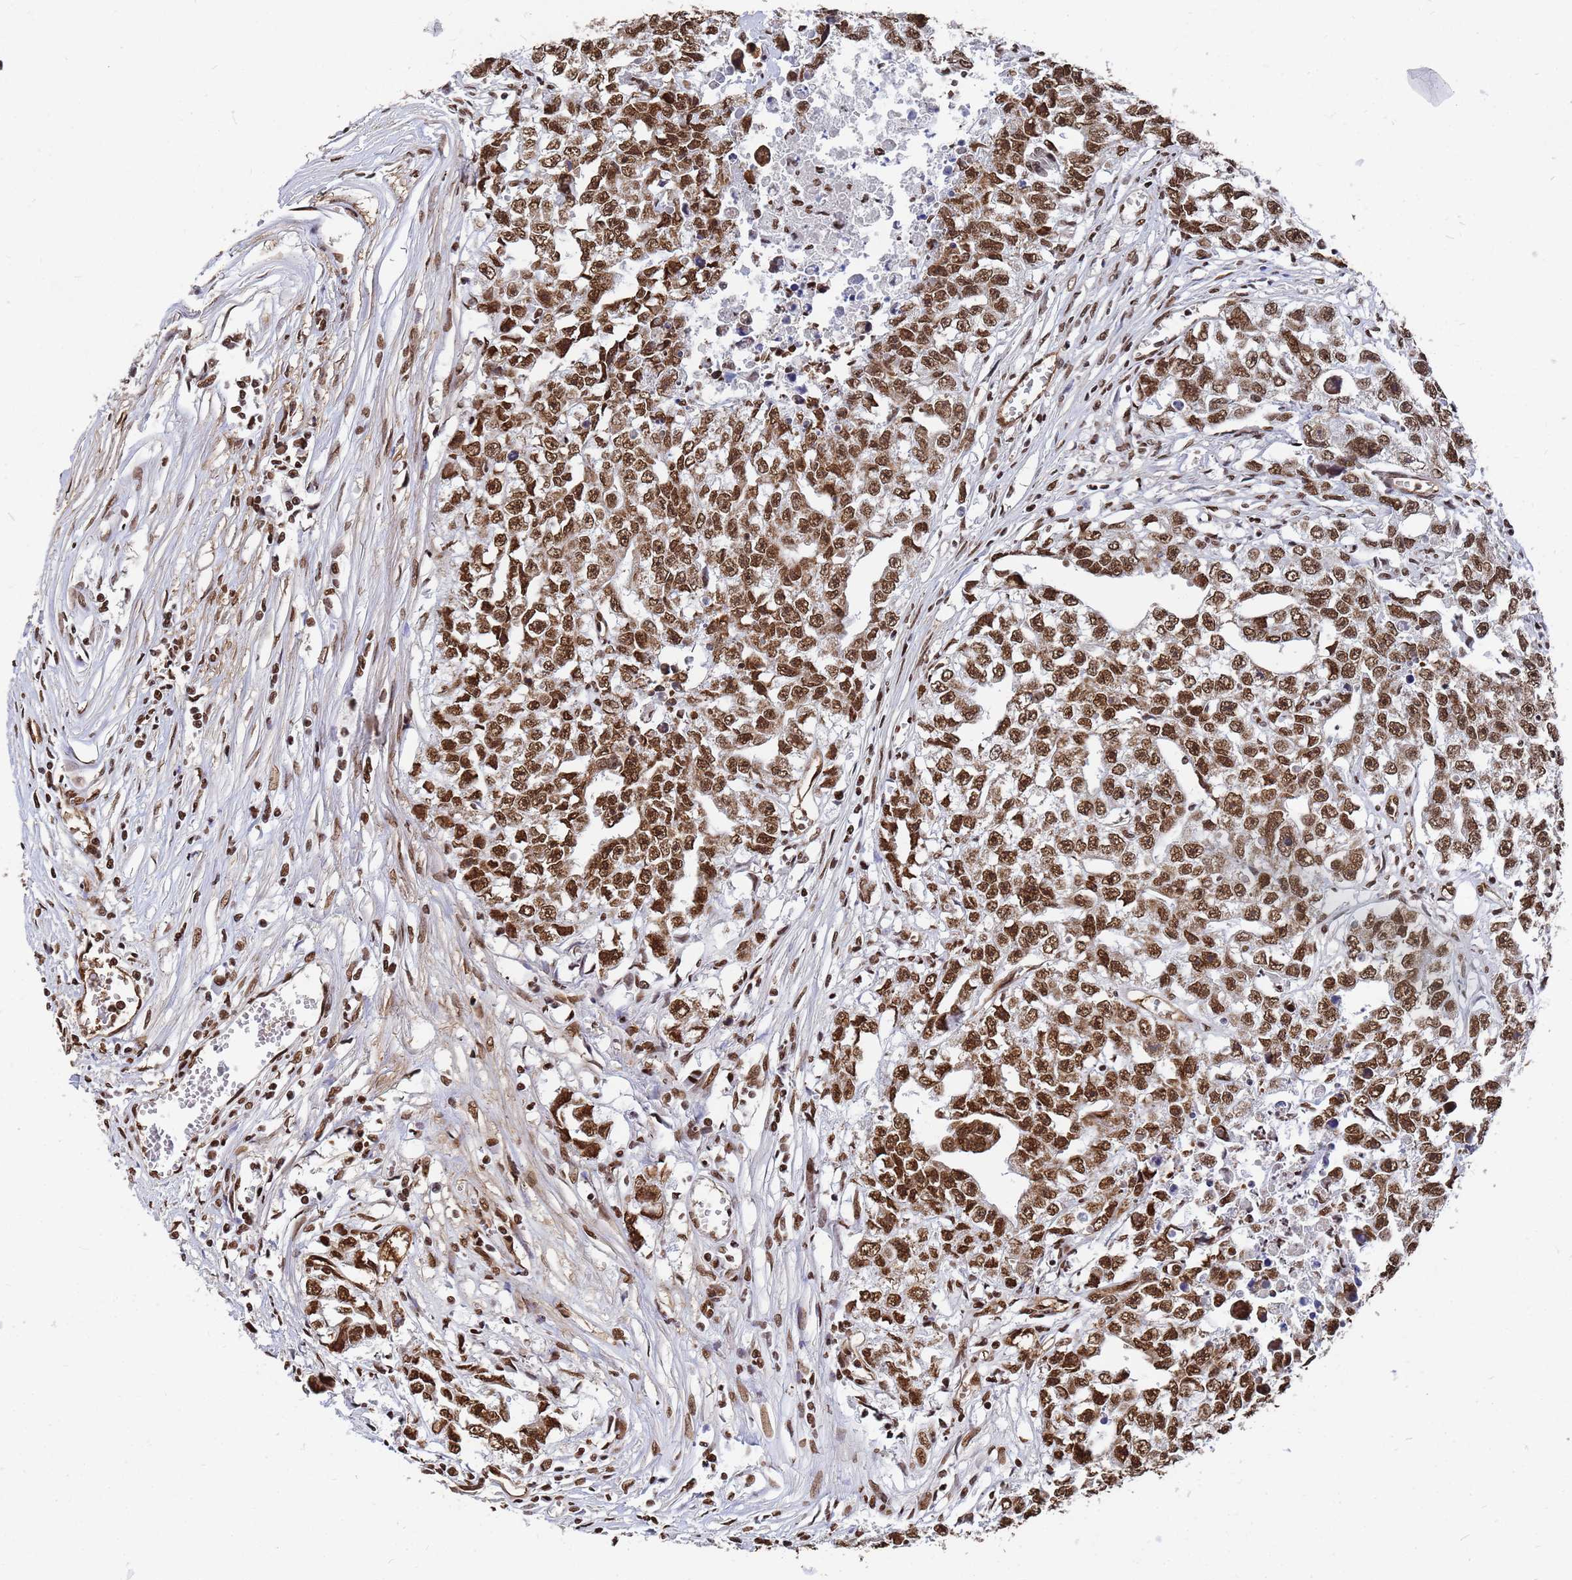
{"staining": {"intensity": "strong", "quantity": ">75%", "location": "nuclear"}, "tissue": "testis cancer", "cell_type": "Tumor cells", "image_type": "cancer", "snomed": [{"axis": "morphology", "description": "Seminoma, NOS"}, {"axis": "morphology", "description": "Carcinoma, Embryonal, NOS"}, {"axis": "topography", "description": "Testis"}], "caption": "IHC histopathology image of human testis cancer stained for a protein (brown), which shows high levels of strong nuclear staining in approximately >75% of tumor cells.", "gene": "RAVER2", "patient": {"sex": "male", "age": 43}}